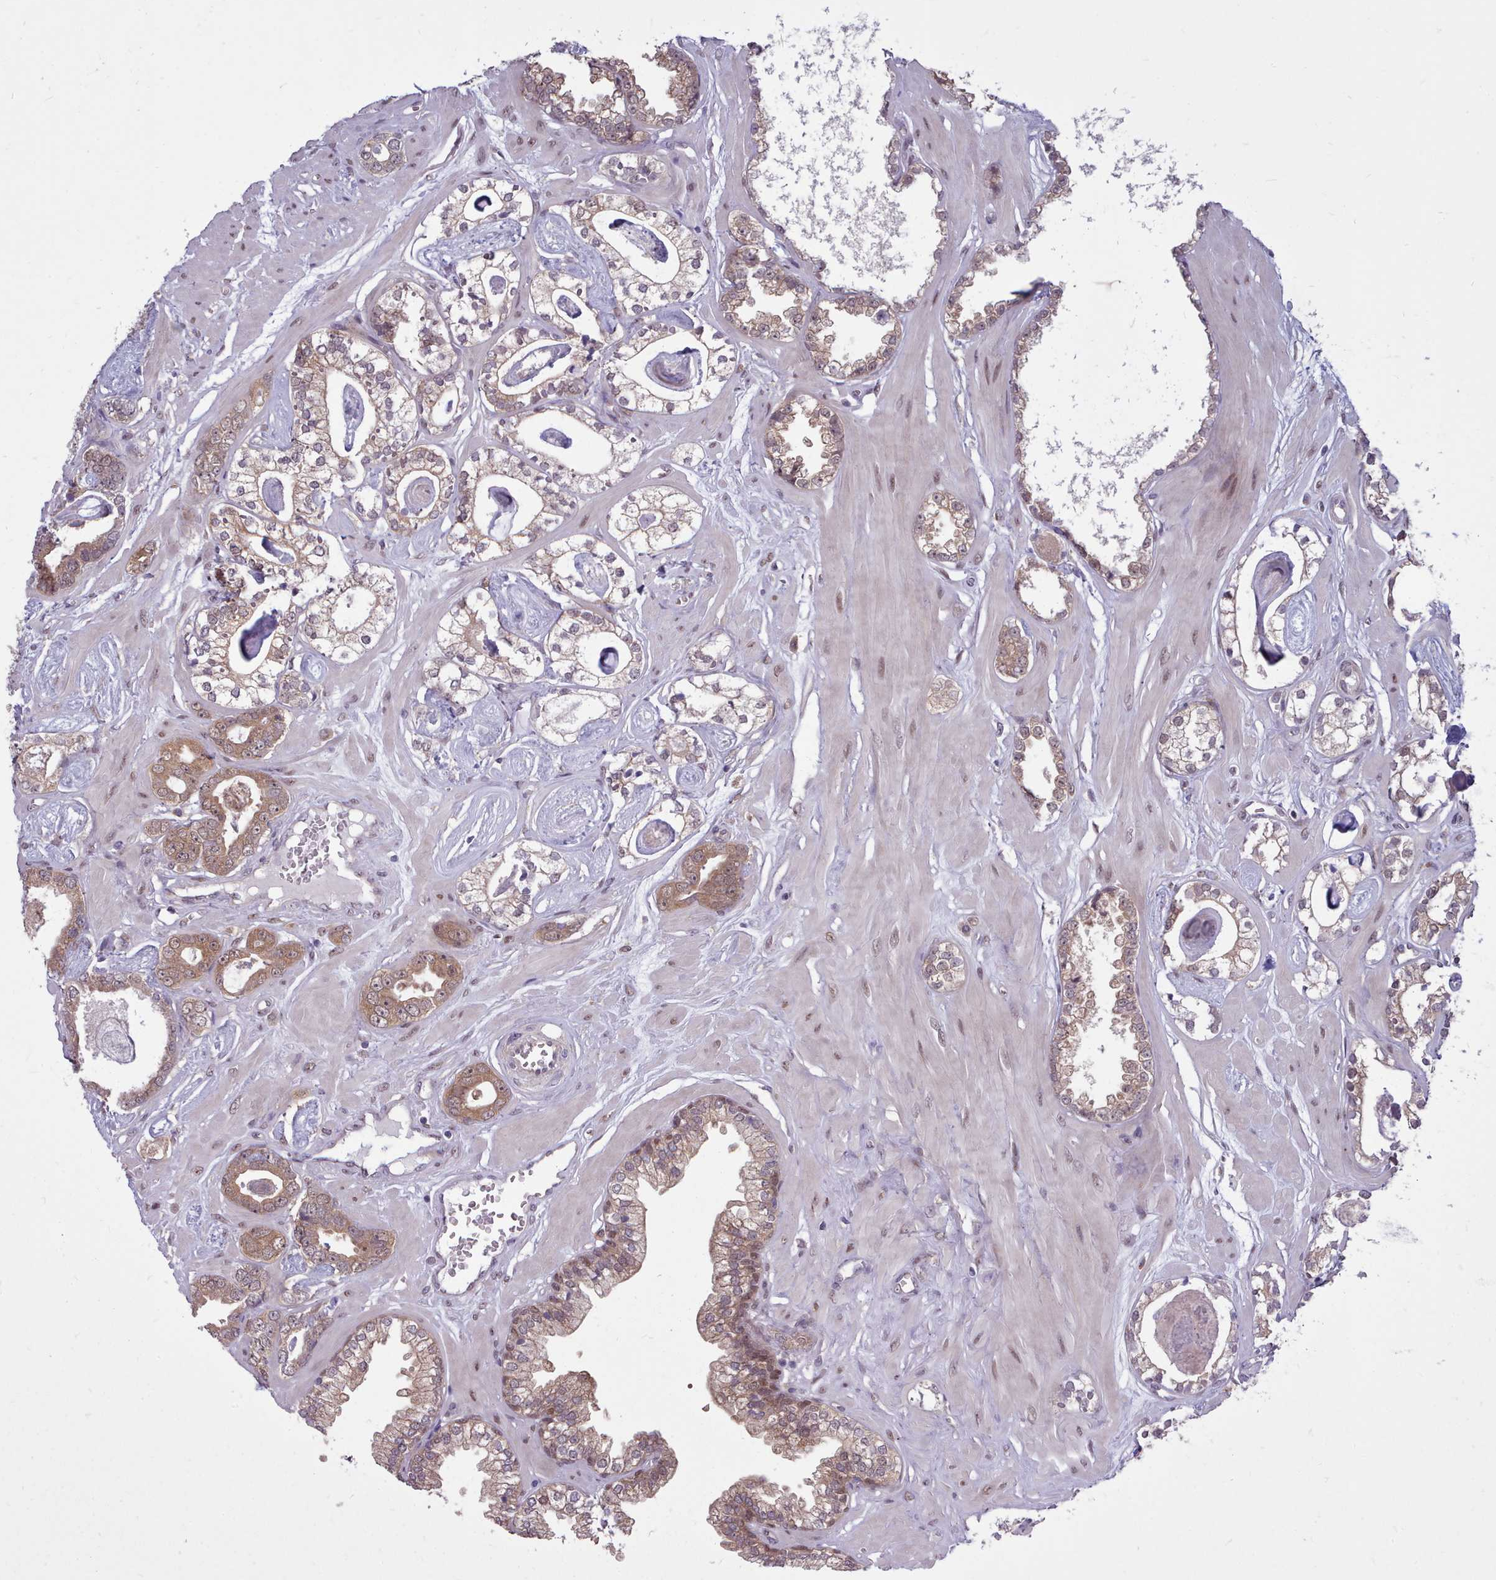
{"staining": {"intensity": "moderate", "quantity": "25%-75%", "location": "cytoplasmic/membranous,nuclear"}, "tissue": "prostate cancer", "cell_type": "Tumor cells", "image_type": "cancer", "snomed": [{"axis": "morphology", "description": "Adenocarcinoma, Low grade"}, {"axis": "topography", "description": "Prostate"}], "caption": "This image reveals IHC staining of adenocarcinoma (low-grade) (prostate), with medium moderate cytoplasmic/membranous and nuclear expression in approximately 25%-75% of tumor cells.", "gene": "AHCY", "patient": {"sex": "male", "age": 60}}